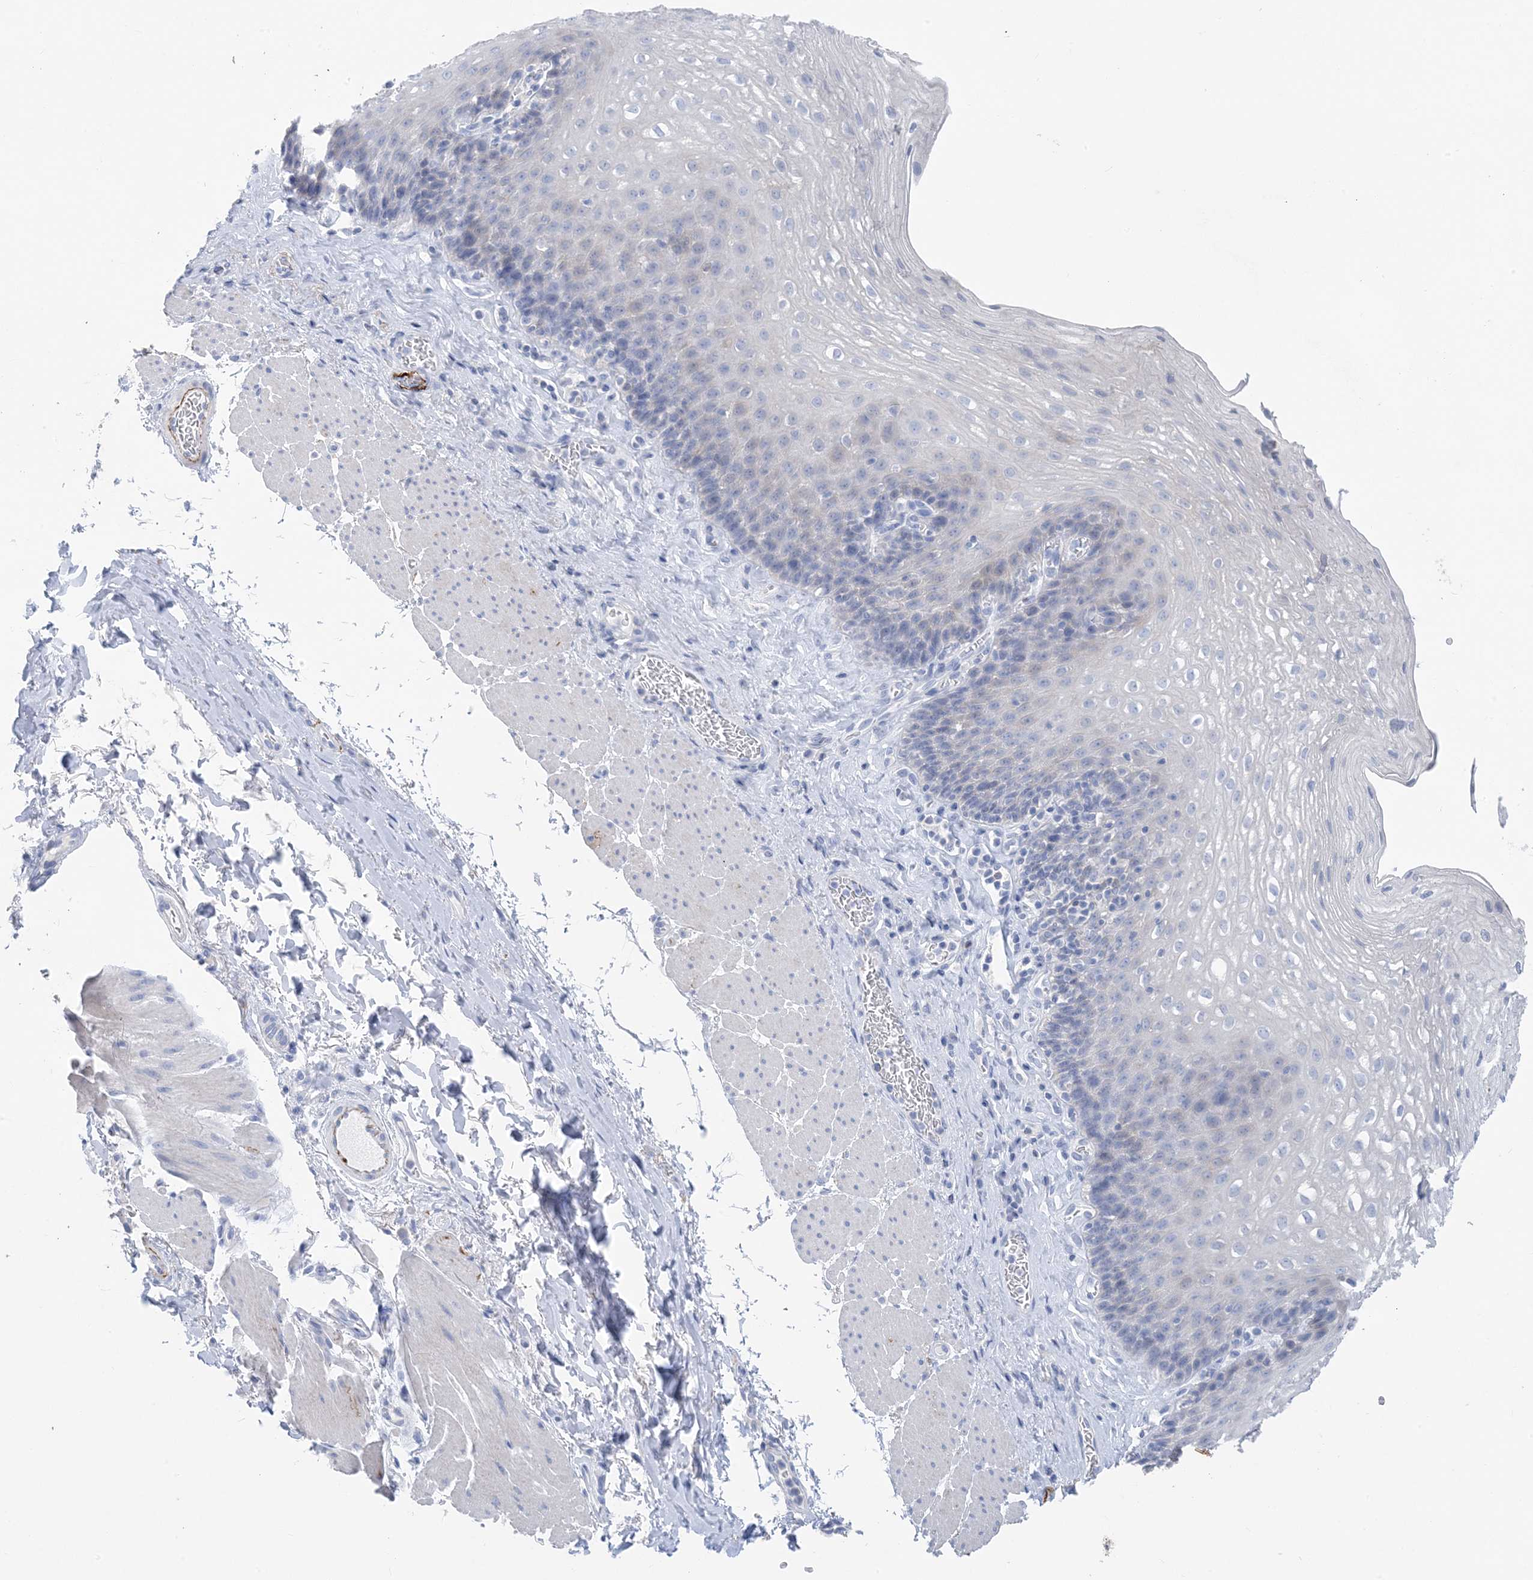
{"staining": {"intensity": "moderate", "quantity": "<25%", "location": "cytoplasmic/membranous"}, "tissue": "esophagus", "cell_type": "Squamous epithelial cells", "image_type": "normal", "snomed": [{"axis": "morphology", "description": "Normal tissue, NOS"}, {"axis": "topography", "description": "Esophagus"}], "caption": "High-magnification brightfield microscopy of normal esophagus stained with DAB (brown) and counterstained with hematoxylin (blue). squamous epithelial cells exhibit moderate cytoplasmic/membranous expression is appreciated in approximately<25% of cells. Immunohistochemistry (ihc) stains the protein of interest in brown and the nuclei are stained blue.", "gene": "SH3YL1", "patient": {"sex": "female", "age": 66}}